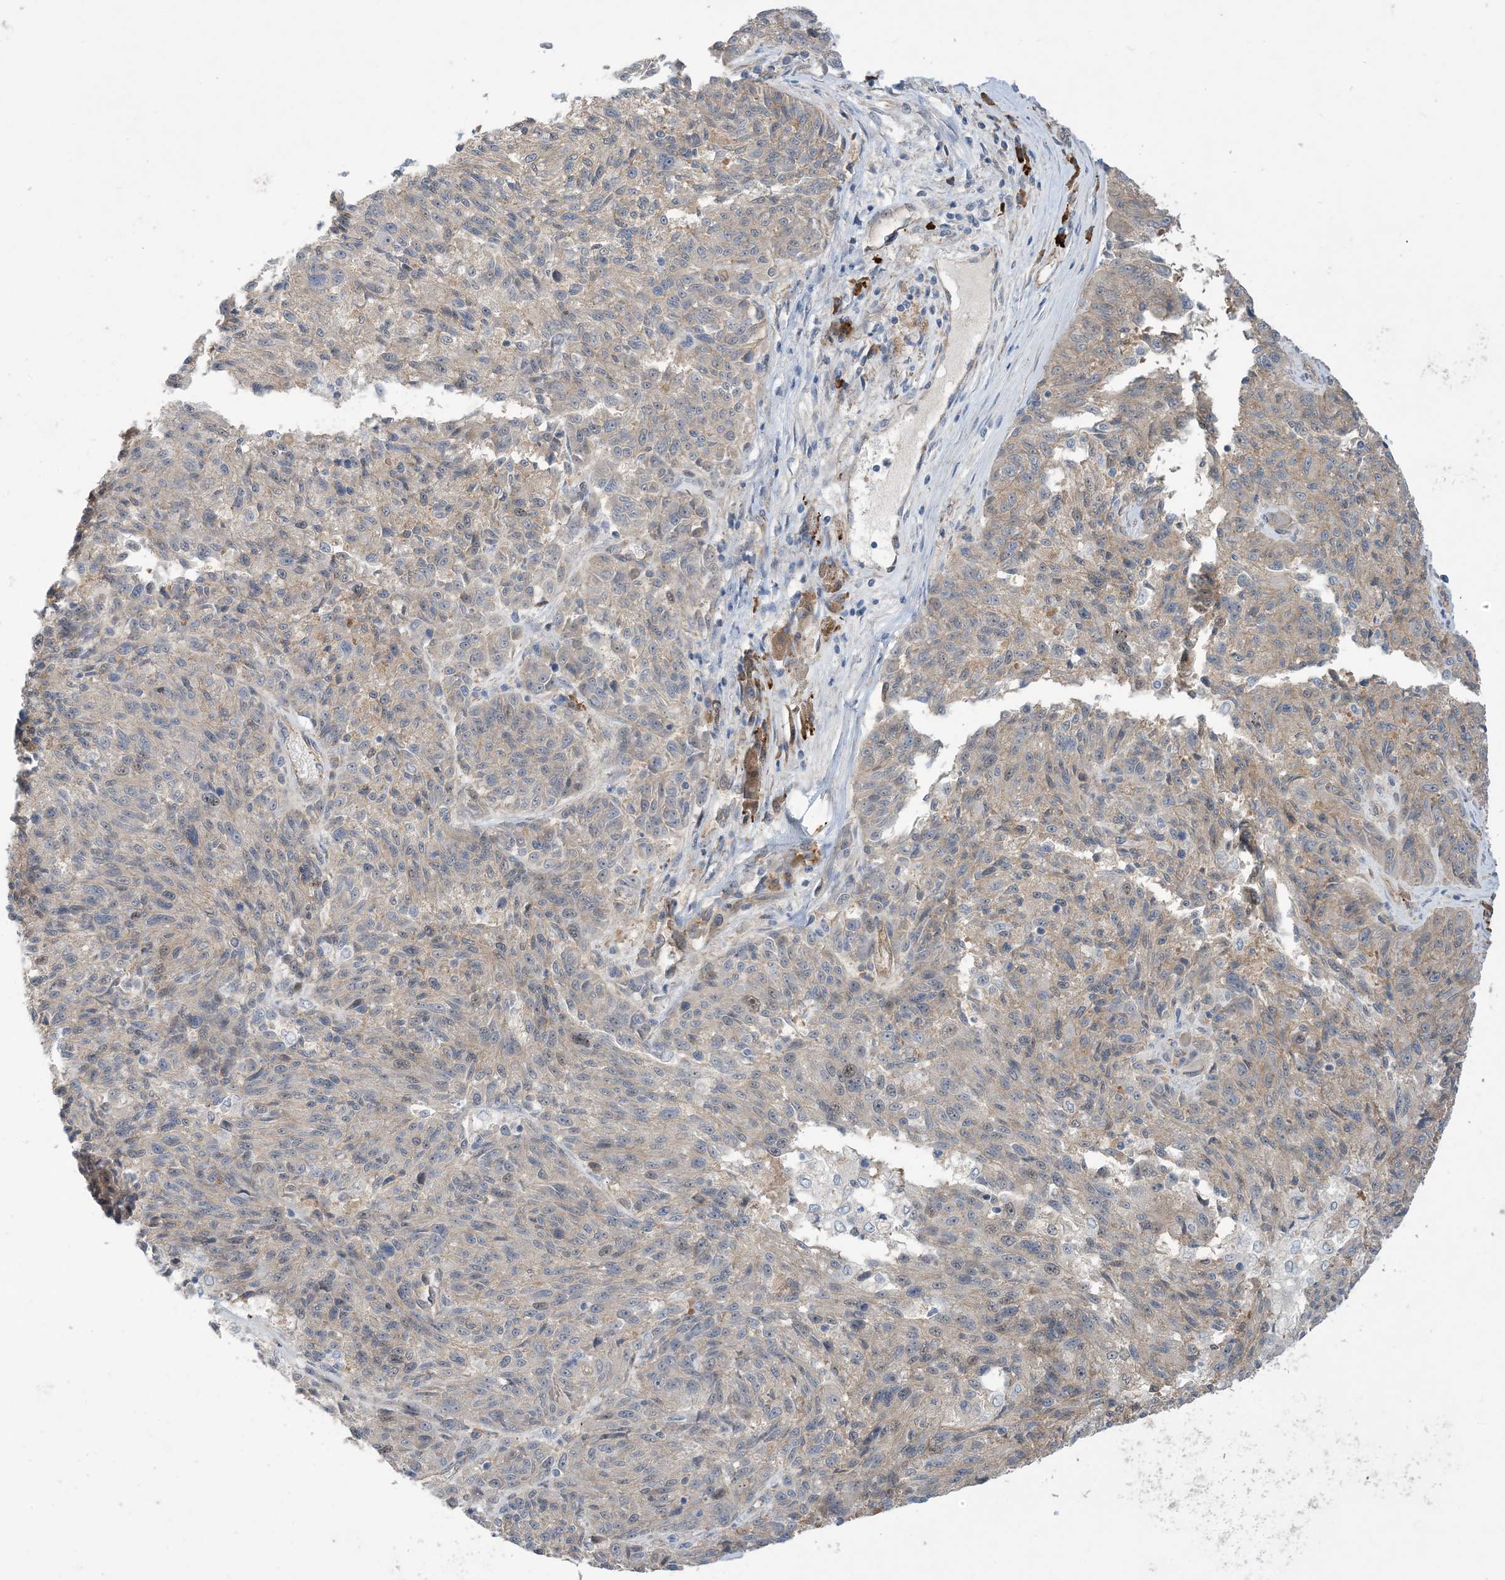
{"staining": {"intensity": "weak", "quantity": "<25%", "location": "cytoplasmic/membranous"}, "tissue": "melanoma", "cell_type": "Tumor cells", "image_type": "cancer", "snomed": [{"axis": "morphology", "description": "Malignant melanoma, NOS"}, {"axis": "topography", "description": "Skin"}], "caption": "Protein analysis of malignant melanoma shows no significant staining in tumor cells.", "gene": "AOC1", "patient": {"sex": "male", "age": 53}}